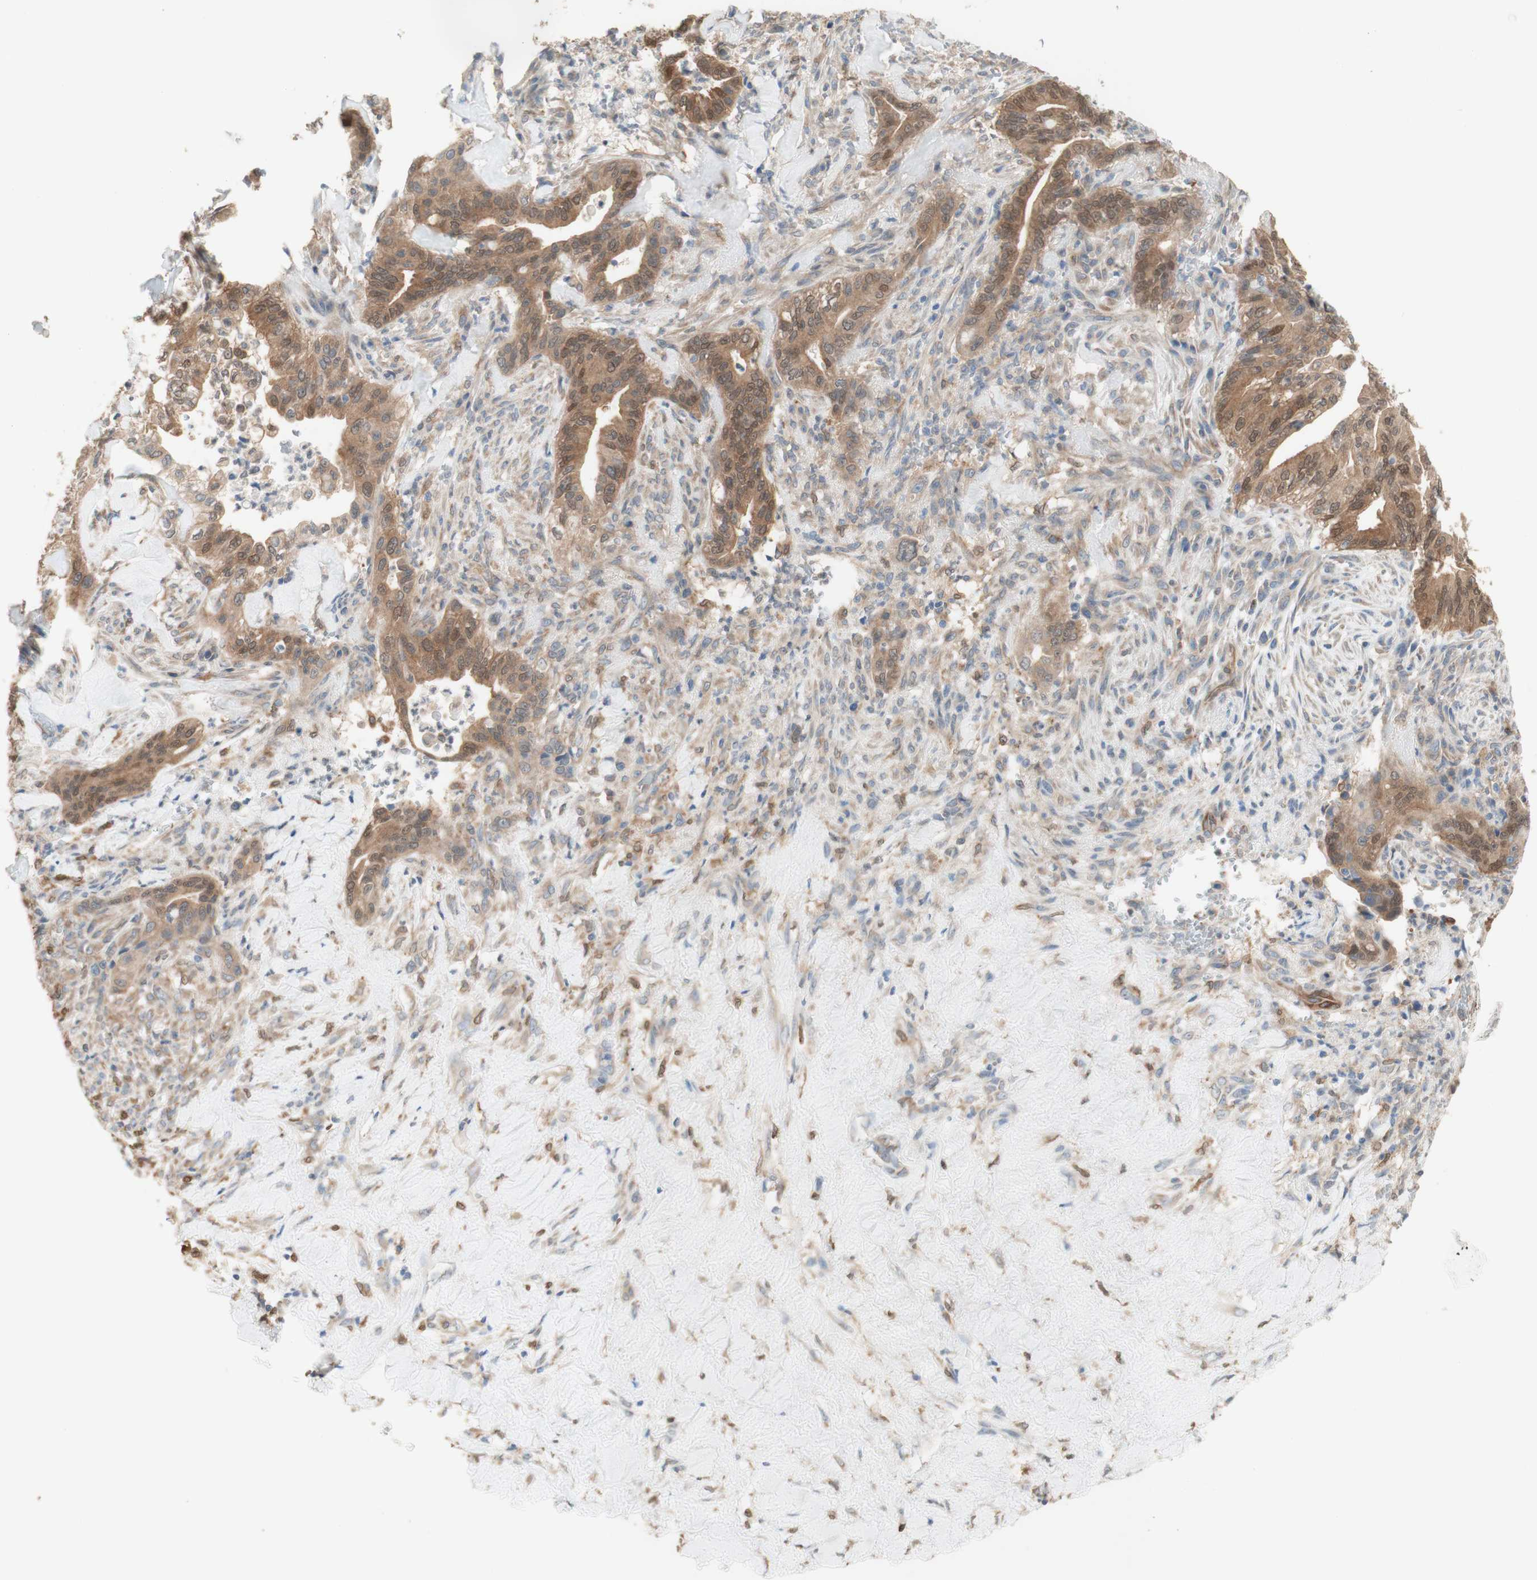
{"staining": {"intensity": "moderate", "quantity": ">75%", "location": "cytoplasmic/membranous,nuclear"}, "tissue": "liver cancer", "cell_type": "Tumor cells", "image_type": "cancer", "snomed": [{"axis": "morphology", "description": "Cholangiocarcinoma"}, {"axis": "topography", "description": "Liver"}], "caption": "Immunohistochemistry micrograph of neoplastic tissue: human liver cholangiocarcinoma stained using immunohistochemistry (IHC) exhibits medium levels of moderate protein expression localized specifically in the cytoplasmic/membranous and nuclear of tumor cells, appearing as a cytoplasmic/membranous and nuclear brown color.", "gene": "COMT", "patient": {"sex": "female", "age": 67}}